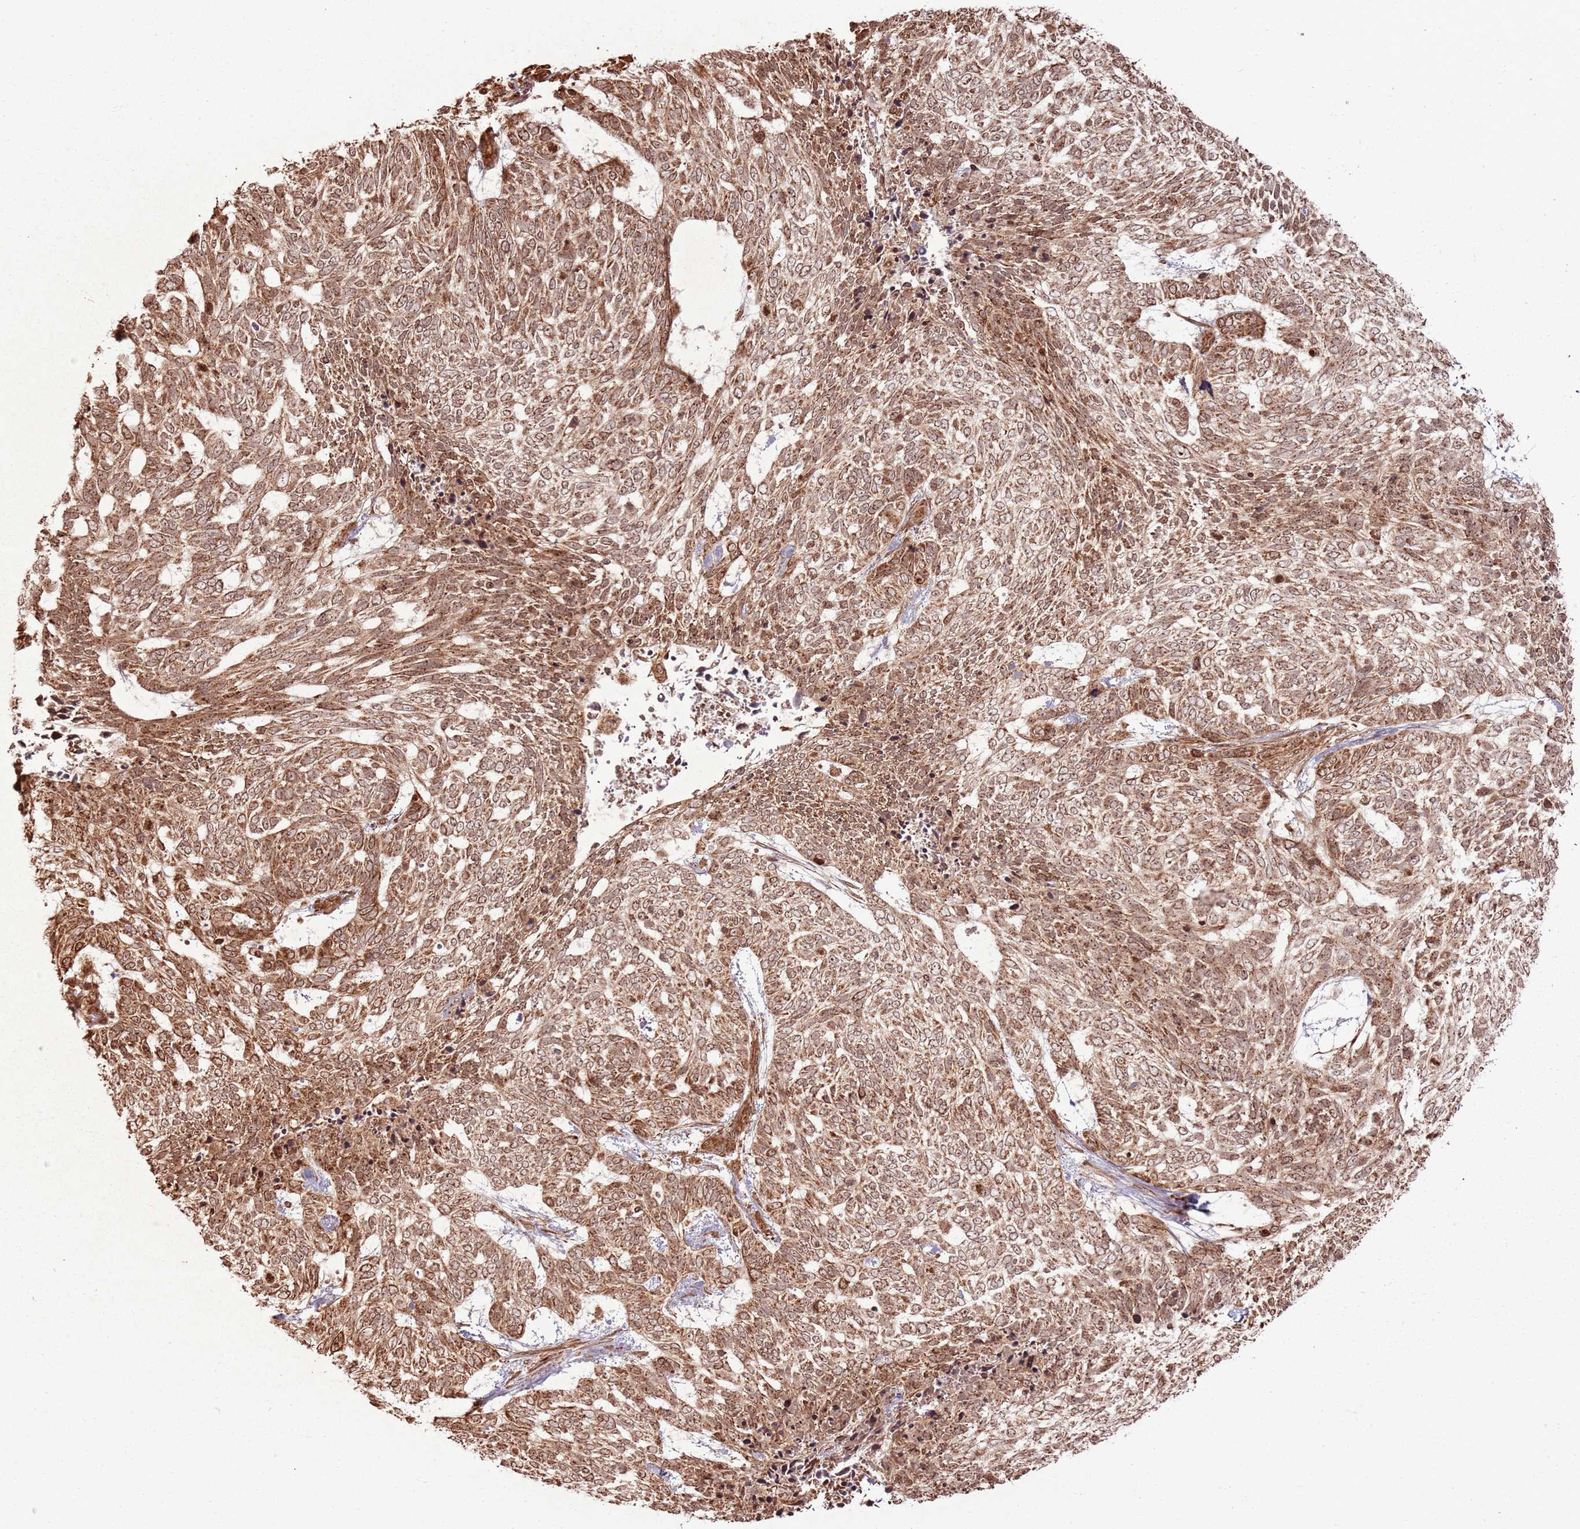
{"staining": {"intensity": "moderate", "quantity": ">75%", "location": "cytoplasmic/membranous,nuclear"}, "tissue": "skin cancer", "cell_type": "Tumor cells", "image_type": "cancer", "snomed": [{"axis": "morphology", "description": "Basal cell carcinoma"}, {"axis": "topography", "description": "Skin"}], "caption": "This is an image of immunohistochemistry (IHC) staining of basal cell carcinoma (skin), which shows moderate expression in the cytoplasmic/membranous and nuclear of tumor cells.", "gene": "TBC1D13", "patient": {"sex": "female", "age": 65}}